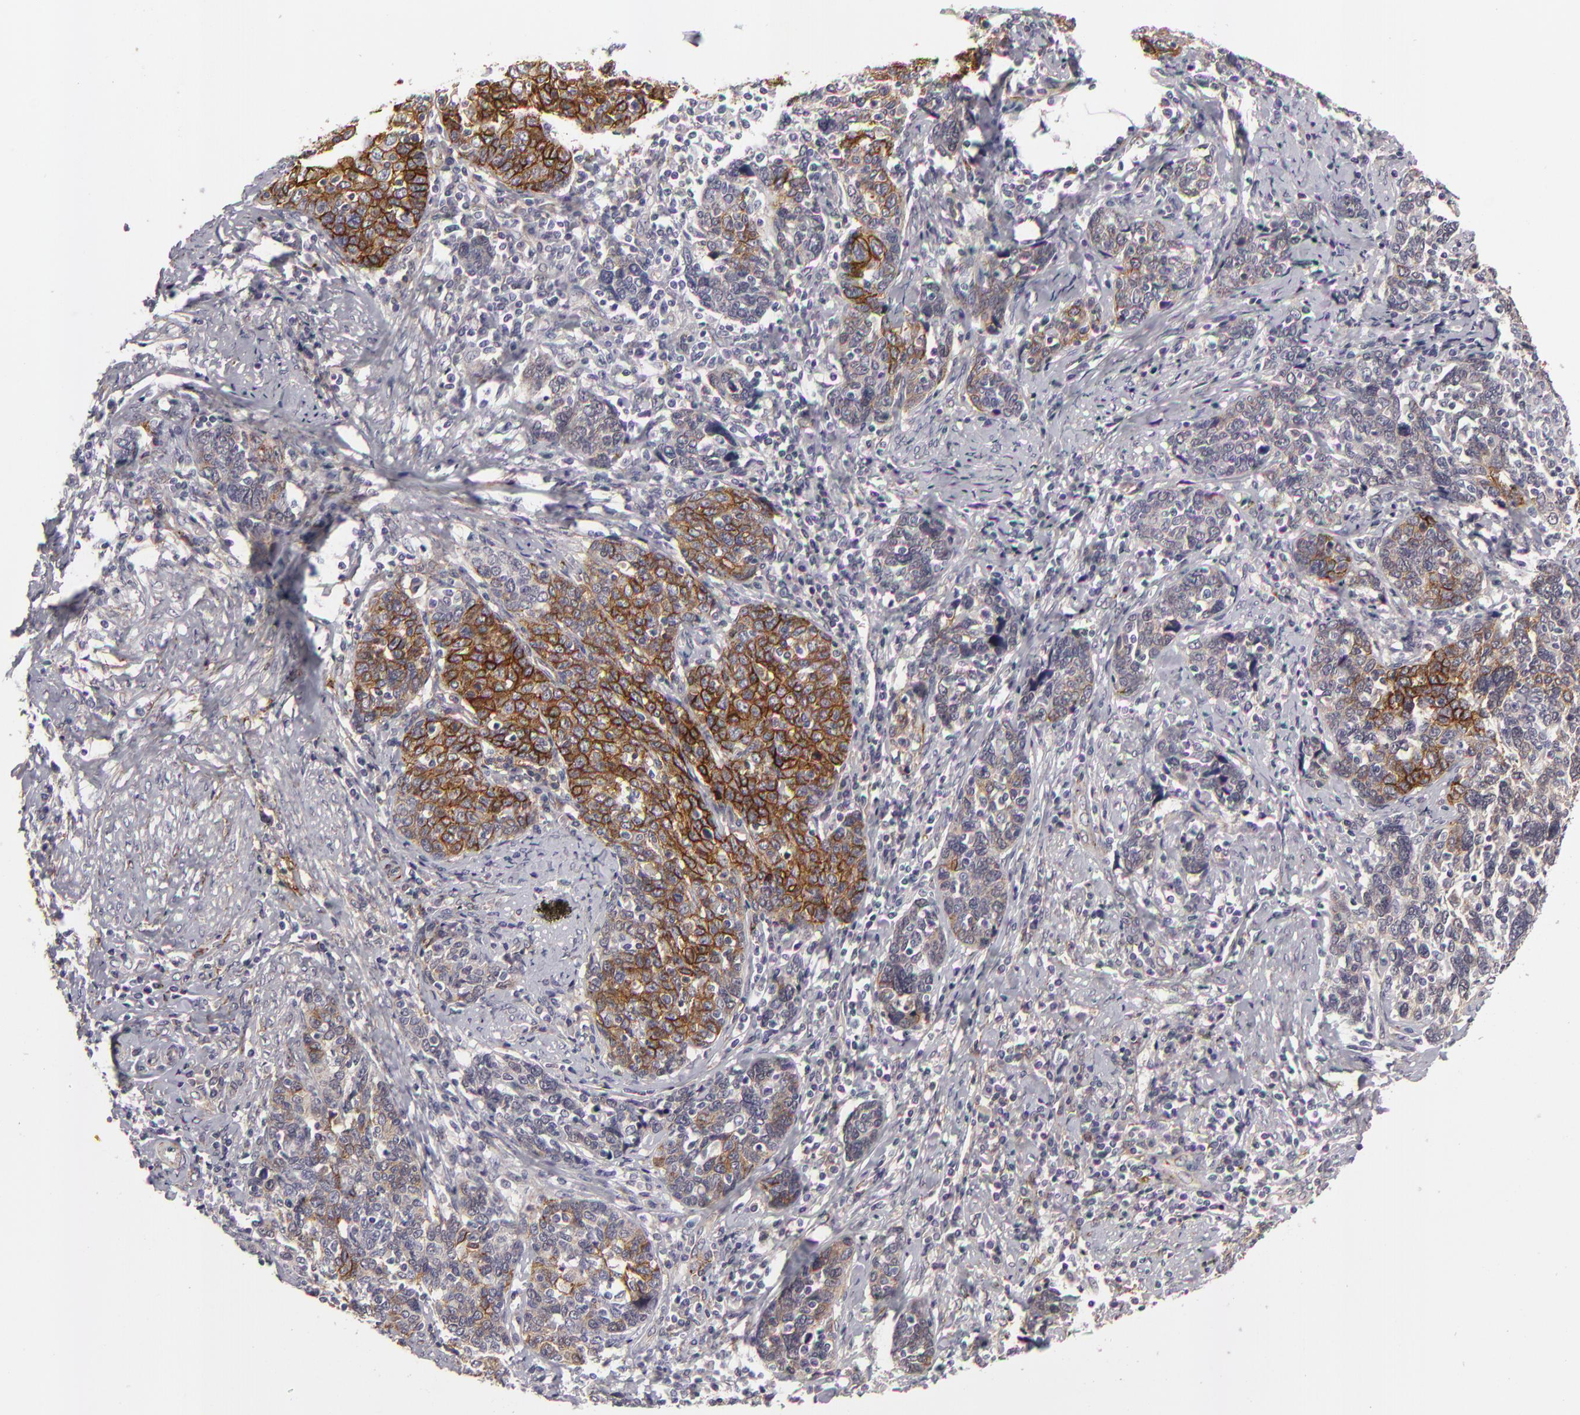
{"staining": {"intensity": "strong", "quantity": ">75%", "location": "cytoplasmic/membranous"}, "tissue": "cervical cancer", "cell_type": "Tumor cells", "image_type": "cancer", "snomed": [{"axis": "morphology", "description": "Squamous cell carcinoma, NOS"}, {"axis": "topography", "description": "Cervix"}], "caption": "Strong cytoplasmic/membranous positivity for a protein is identified in approximately >75% of tumor cells of squamous cell carcinoma (cervical) using immunohistochemistry.", "gene": "ALCAM", "patient": {"sex": "female", "age": 41}}